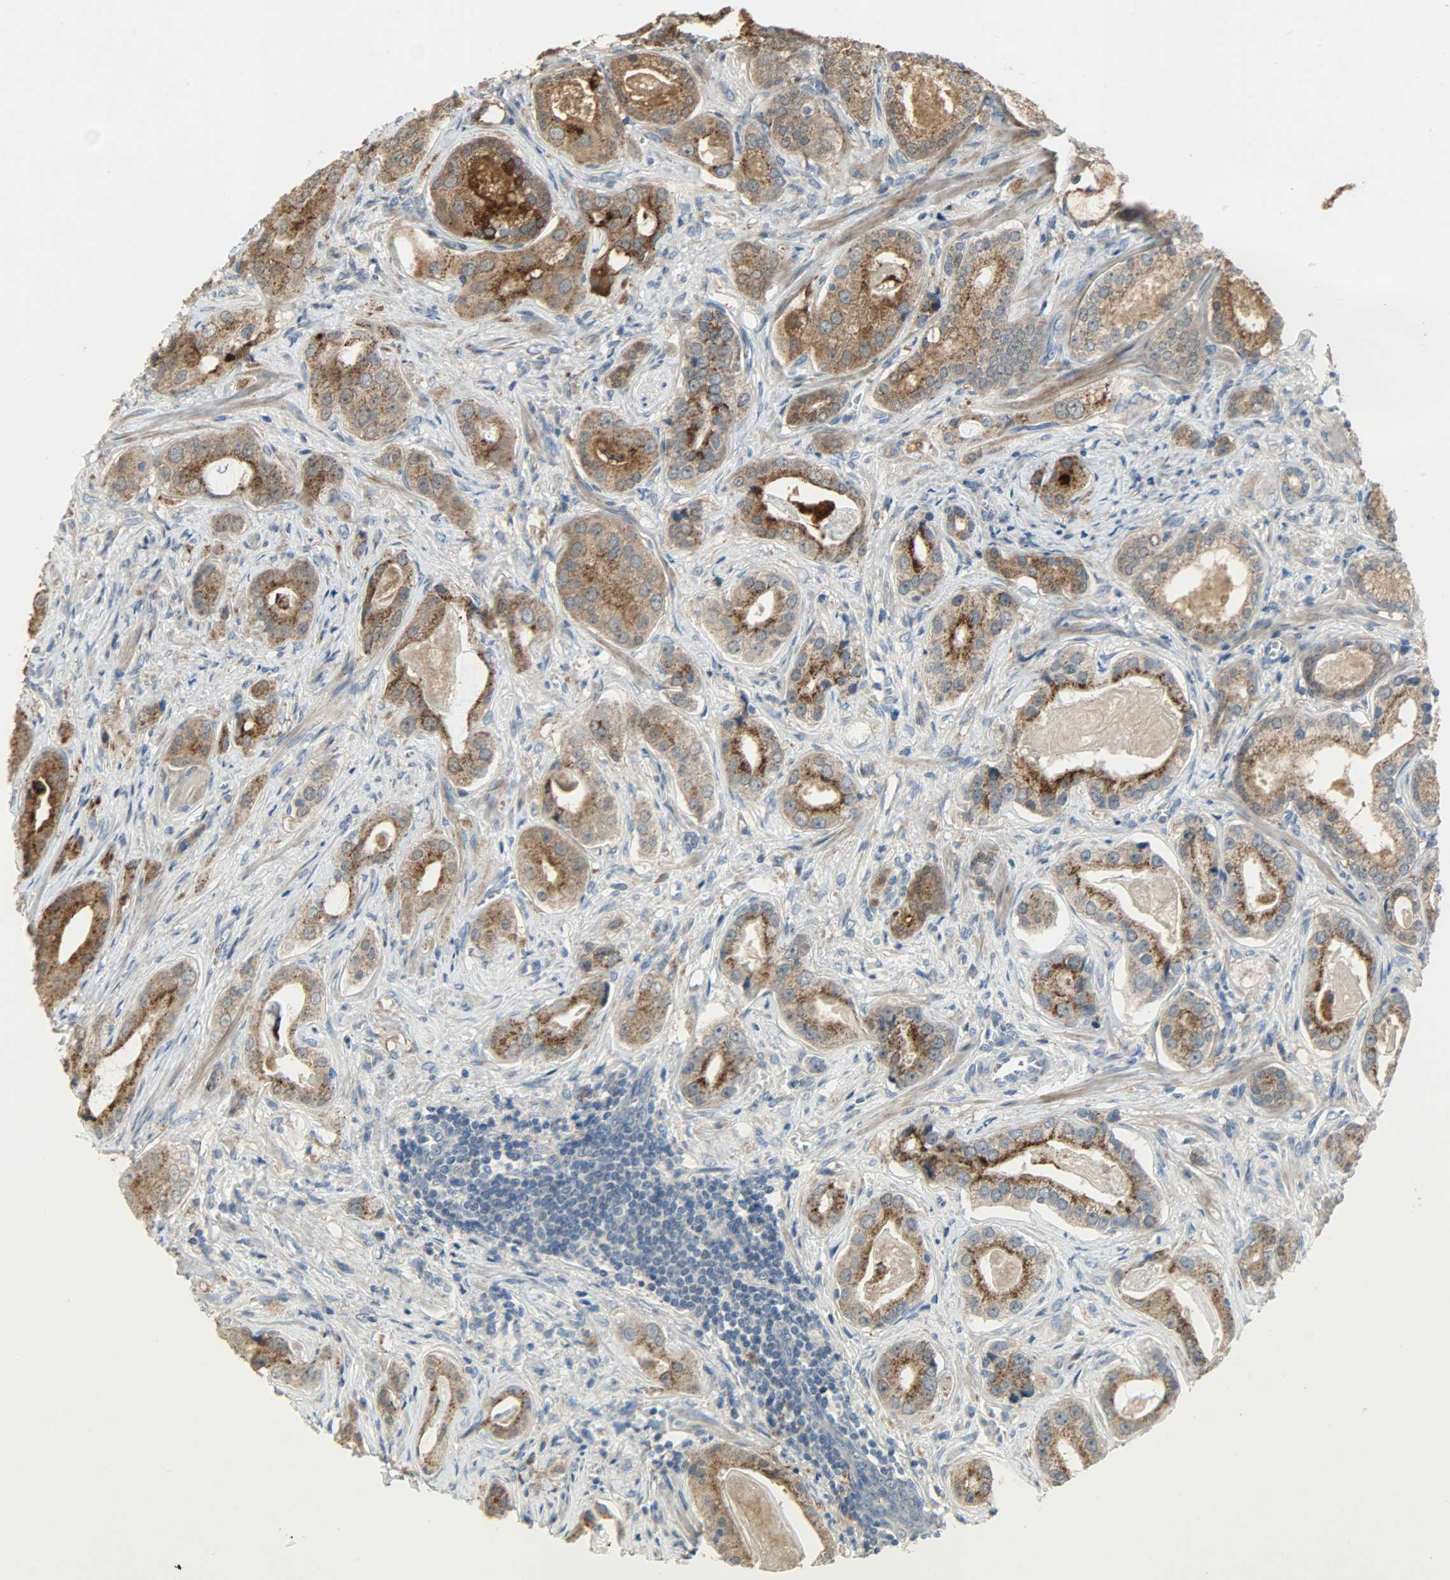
{"staining": {"intensity": "strong", "quantity": ">75%", "location": "cytoplasmic/membranous"}, "tissue": "prostate cancer", "cell_type": "Tumor cells", "image_type": "cancer", "snomed": [{"axis": "morphology", "description": "Adenocarcinoma, Low grade"}, {"axis": "topography", "description": "Prostate"}], "caption": "Human adenocarcinoma (low-grade) (prostate) stained for a protein (brown) exhibits strong cytoplasmic/membranous positive staining in approximately >75% of tumor cells.", "gene": "PPP1R1B", "patient": {"sex": "male", "age": 59}}